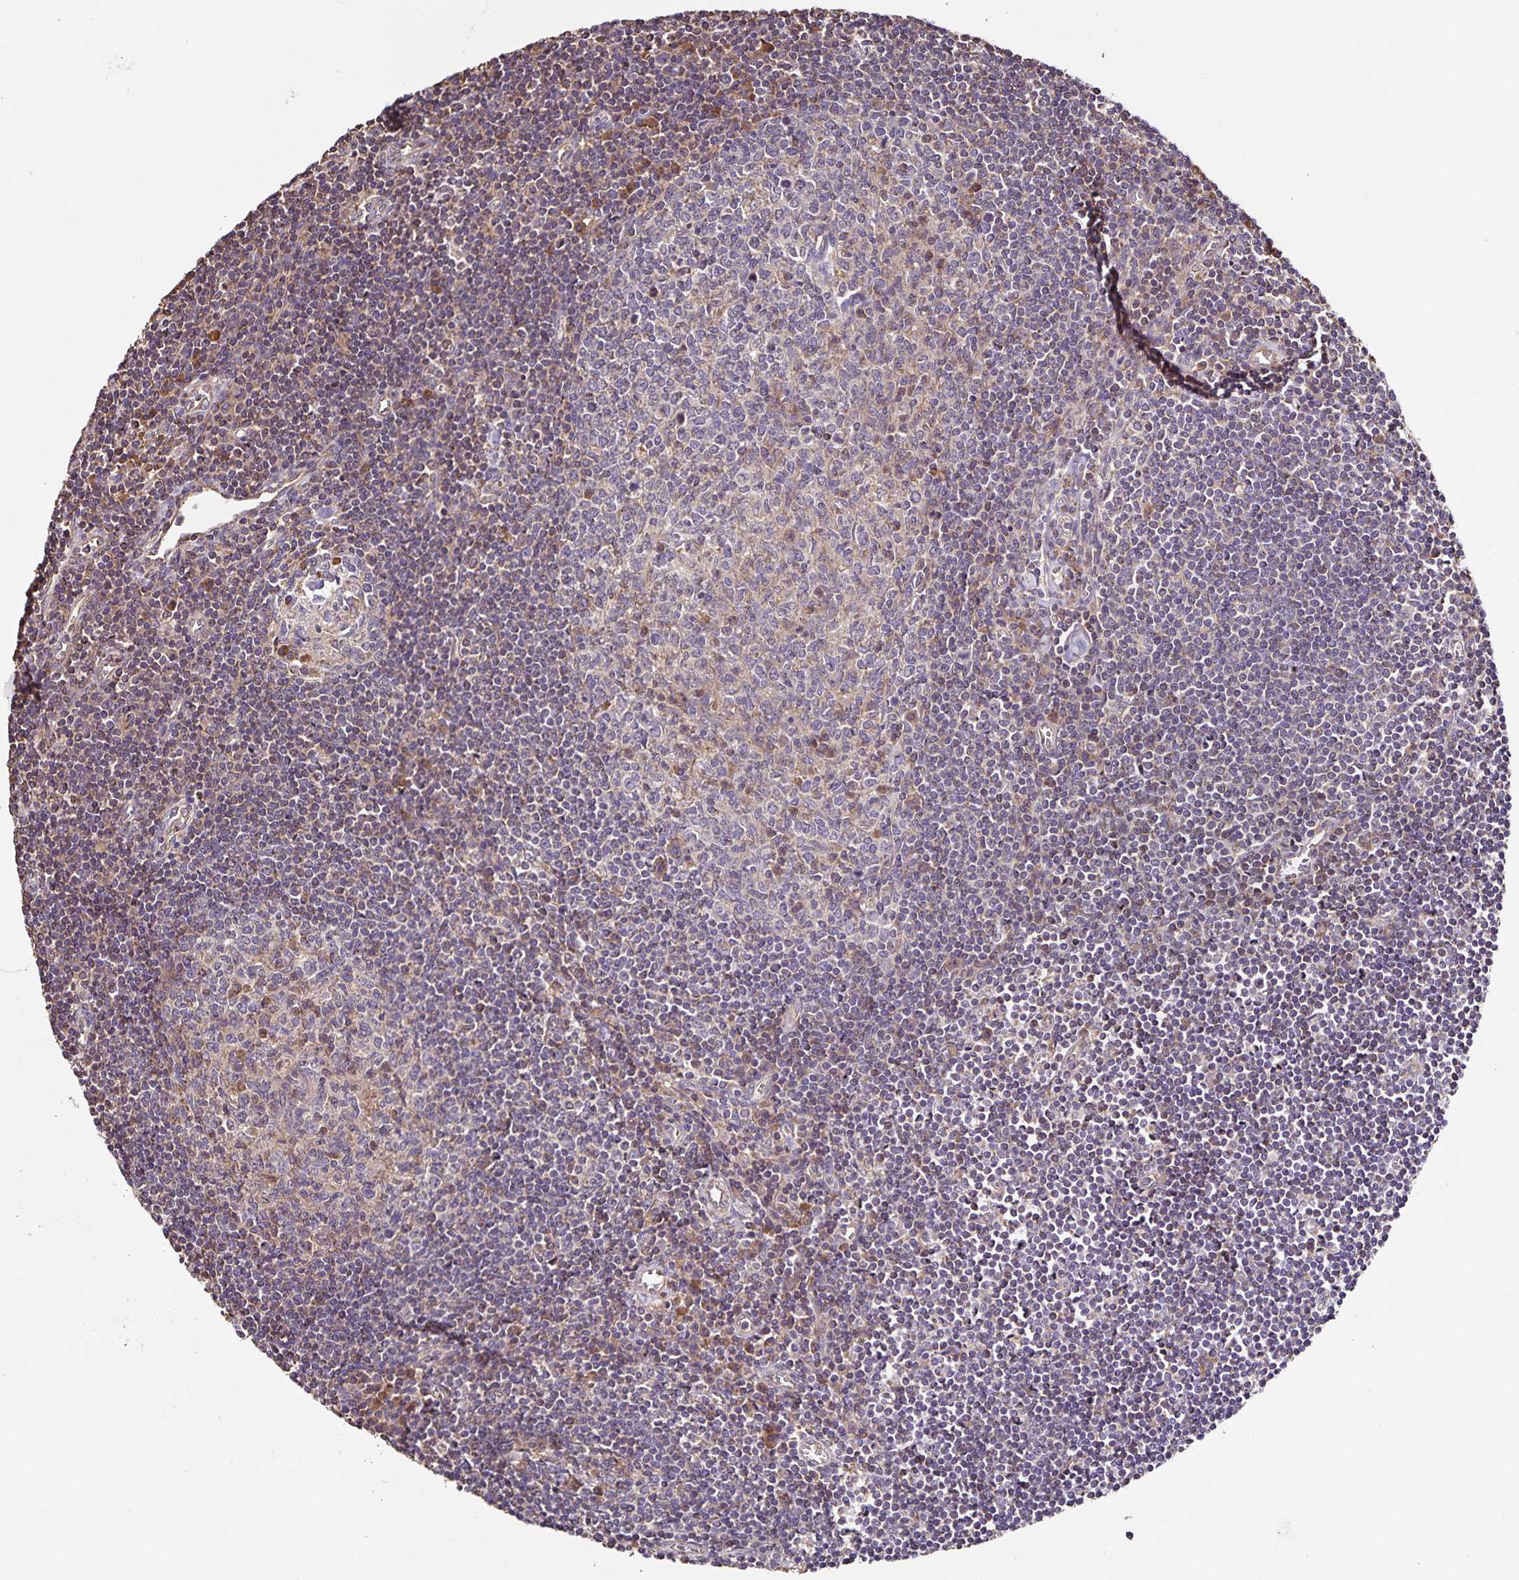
{"staining": {"intensity": "weak", "quantity": "<25%", "location": "cytoplasmic/membranous"}, "tissue": "lymph node", "cell_type": "Germinal center cells", "image_type": "normal", "snomed": [{"axis": "morphology", "description": "Normal tissue, NOS"}, {"axis": "topography", "description": "Lymph node"}], "caption": "Immunohistochemical staining of normal human lymph node exhibits no significant expression in germinal center cells.", "gene": "MAN1A1", "patient": {"sex": "male", "age": 67}}